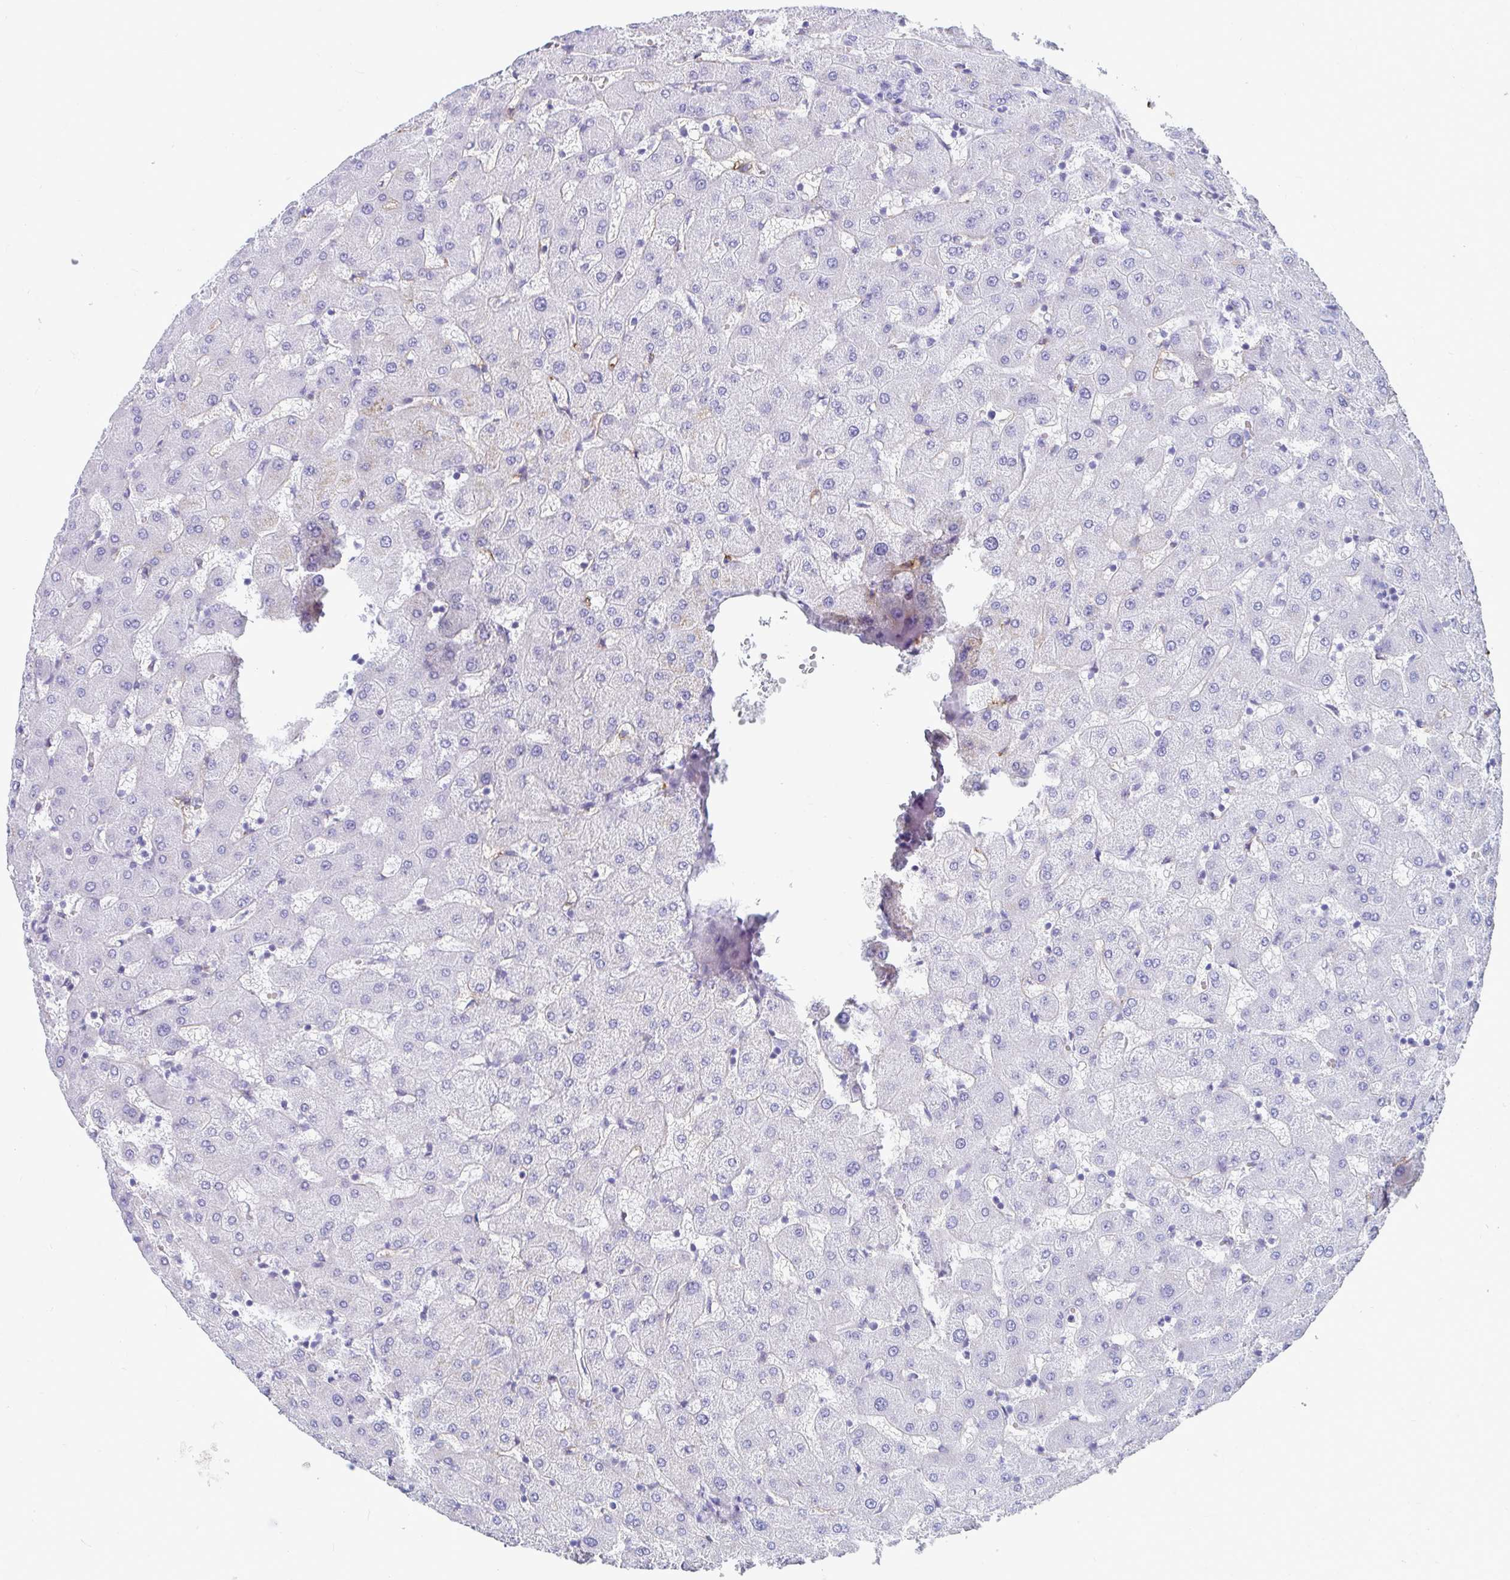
{"staining": {"intensity": "negative", "quantity": "none", "location": "none"}, "tissue": "liver", "cell_type": "Cholangiocytes", "image_type": "normal", "snomed": [{"axis": "morphology", "description": "Normal tissue, NOS"}, {"axis": "topography", "description": "Liver"}], "caption": "Immunohistochemistry histopathology image of normal liver stained for a protein (brown), which shows no positivity in cholangiocytes.", "gene": "GKN2", "patient": {"sex": "female", "age": 63}}